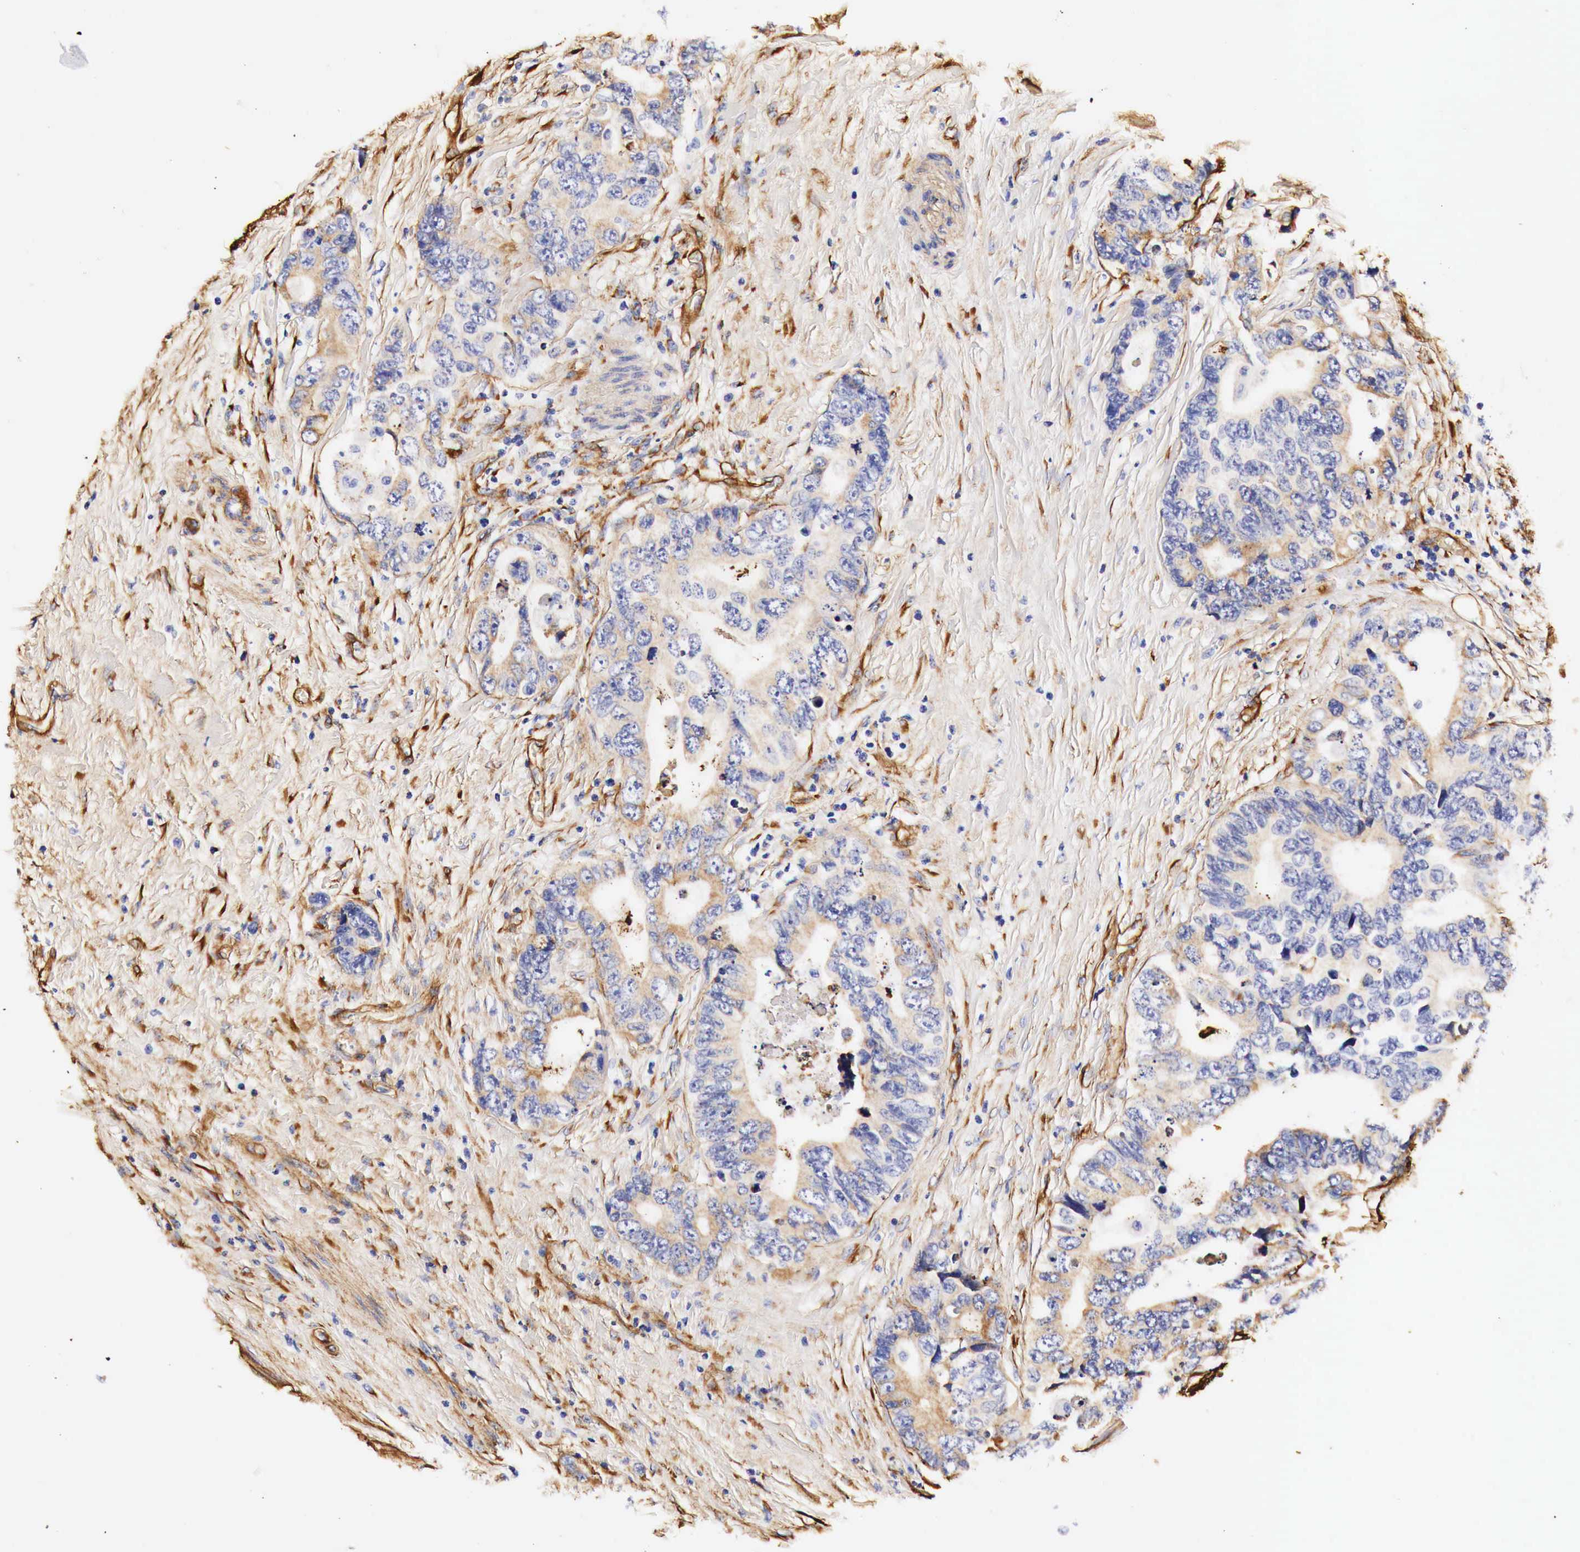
{"staining": {"intensity": "negative", "quantity": "none", "location": "none"}, "tissue": "colorectal cancer", "cell_type": "Tumor cells", "image_type": "cancer", "snomed": [{"axis": "morphology", "description": "Adenocarcinoma, NOS"}, {"axis": "topography", "description": "Rectum"}], "caption": "Tumor cells are negative for protein expression in human adenocarcinoma (colorectal).", "gene": "LAMB2", "patient": {"sex": "female", "age": 67}}